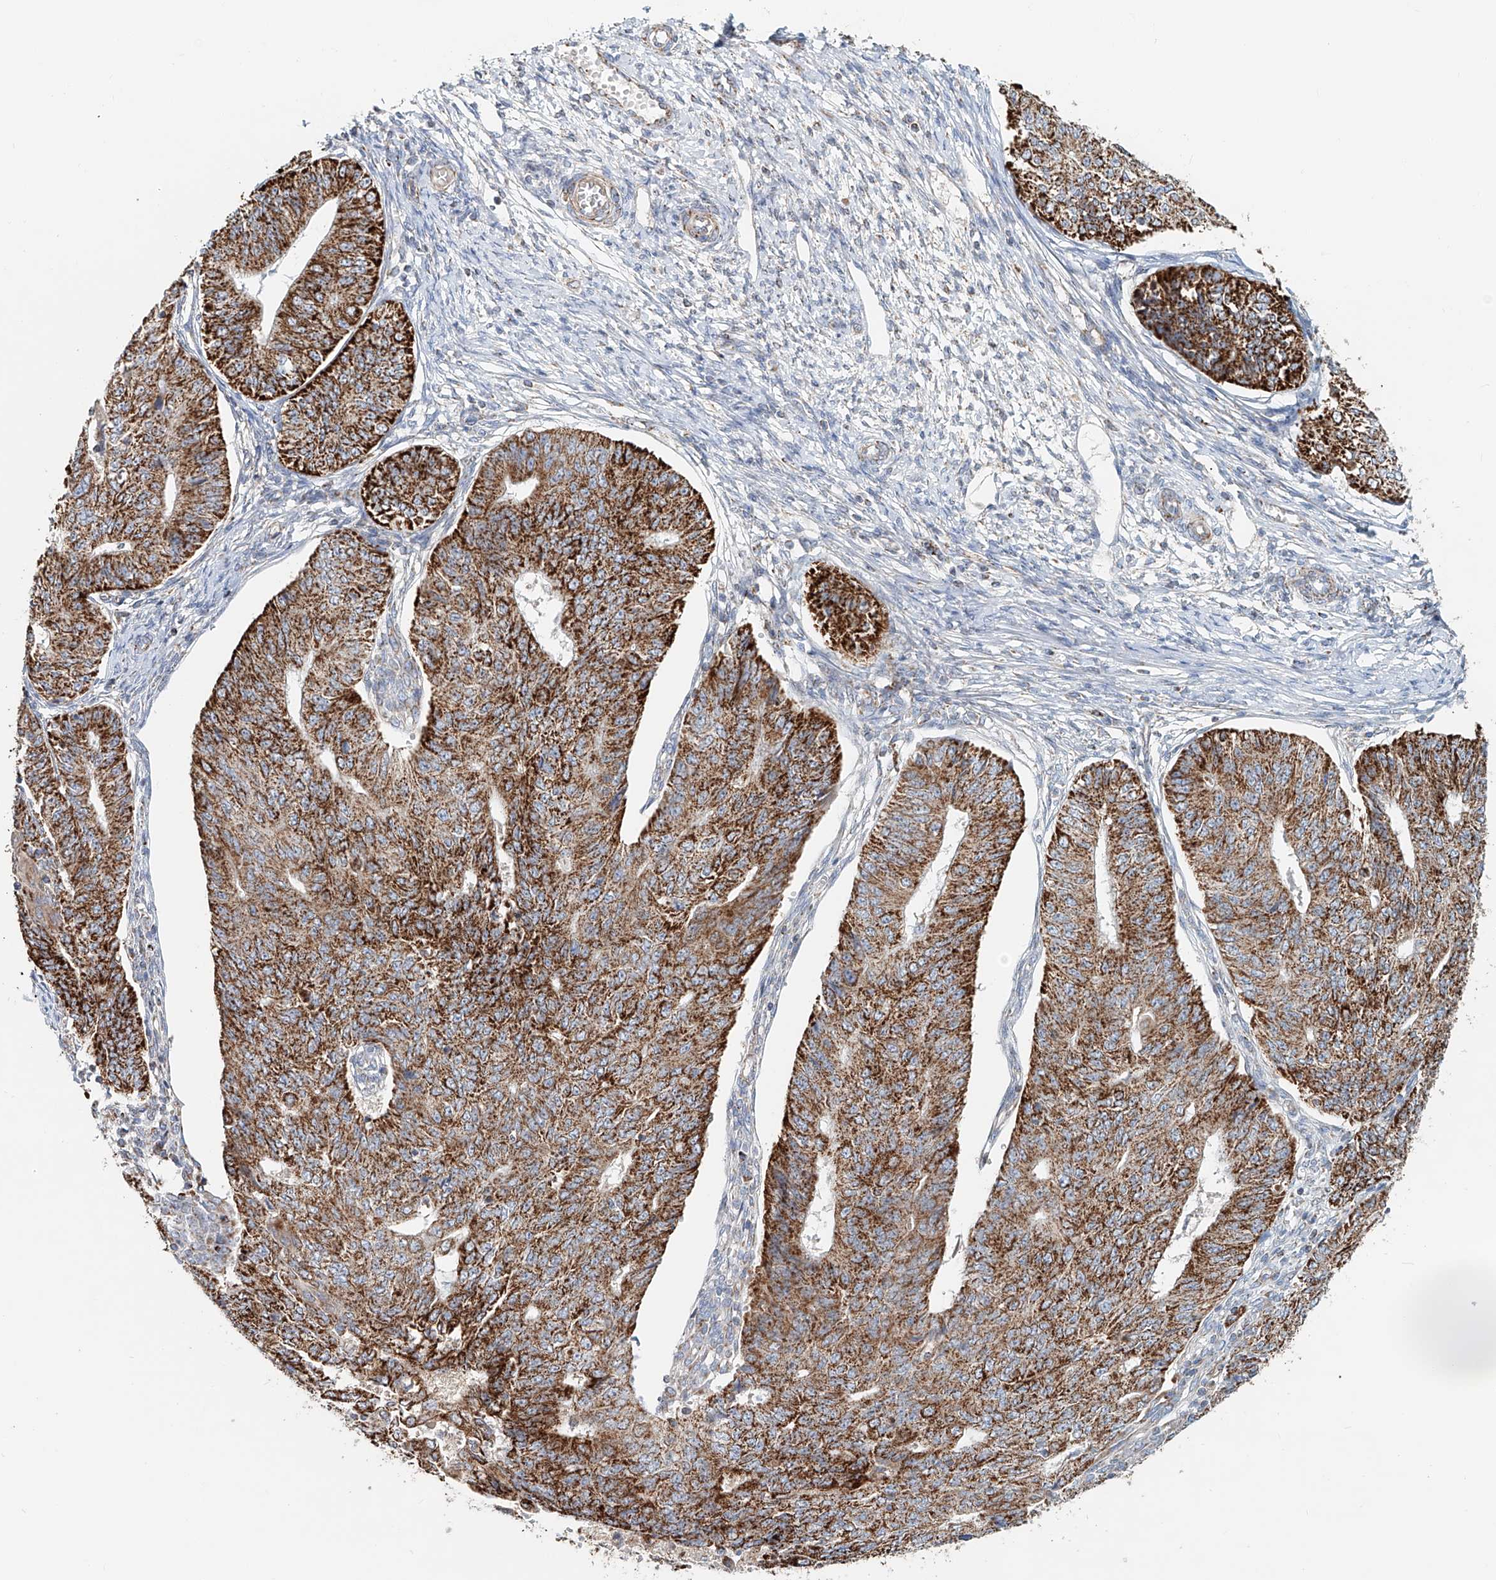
{"staining": {"intensity": "strong", "quantity": ">75%", "location": "cytoplasmic/membranous"}, "tissue": "endometrial cancer", "cell_type": "Tumor cells", "image_type": "cancer", "snomed": [{"axis": "morphology", "description": "Adenocarcinoma, NOS"}, {"axis": "topography", "description": "Endometrium"}], "caption": "A brown stain highlights strong cytoplasmic/membranous expression of a protein in adenocarcinoma (endometrial) tumor cells.", "gene": "CARD10", "patient": {"sex": "female", "age": 32}}